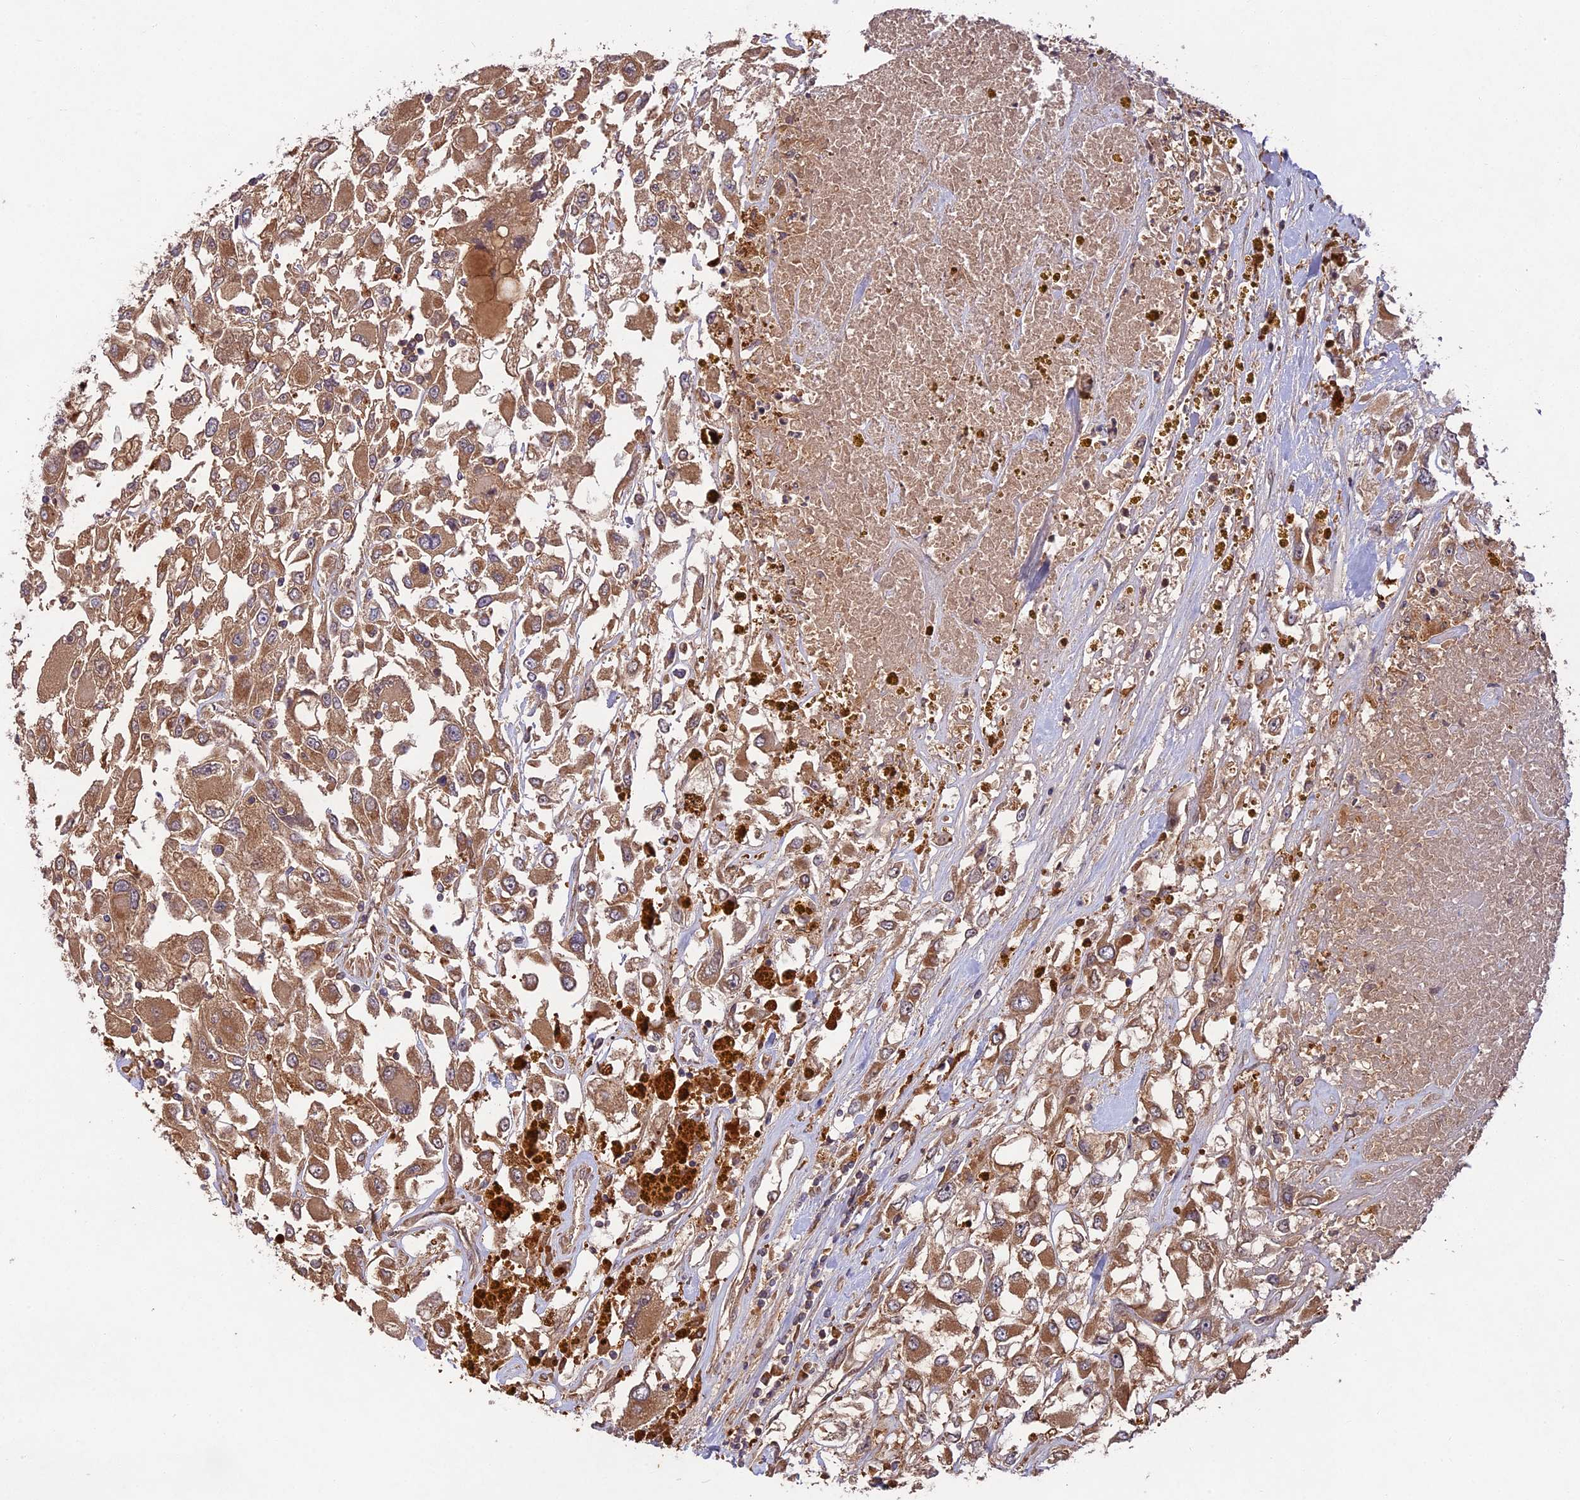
{"staining": {"intensity": "moderate", "quantity": ">75%", "location": "cytoplasmic/membranous"}, "tissue": "renal cancer", "cell_type": "Tumor cells", "image_type": "cancer", "snomed": [{"axis": "morphology", "description": "Adenocarcinoma, NOS"}, {"axis": "topography", "description": "Kidney"}], "caption": "A high-resolution histopathology image shows immunohistochemistry staining of adenocarcinoma (renal), which exhibits moderate cytoplasmic/membranous expression in about >75% of tumor cells.", "gene": "CHAC1", "patient": {"sex": "female", "age": 52}}